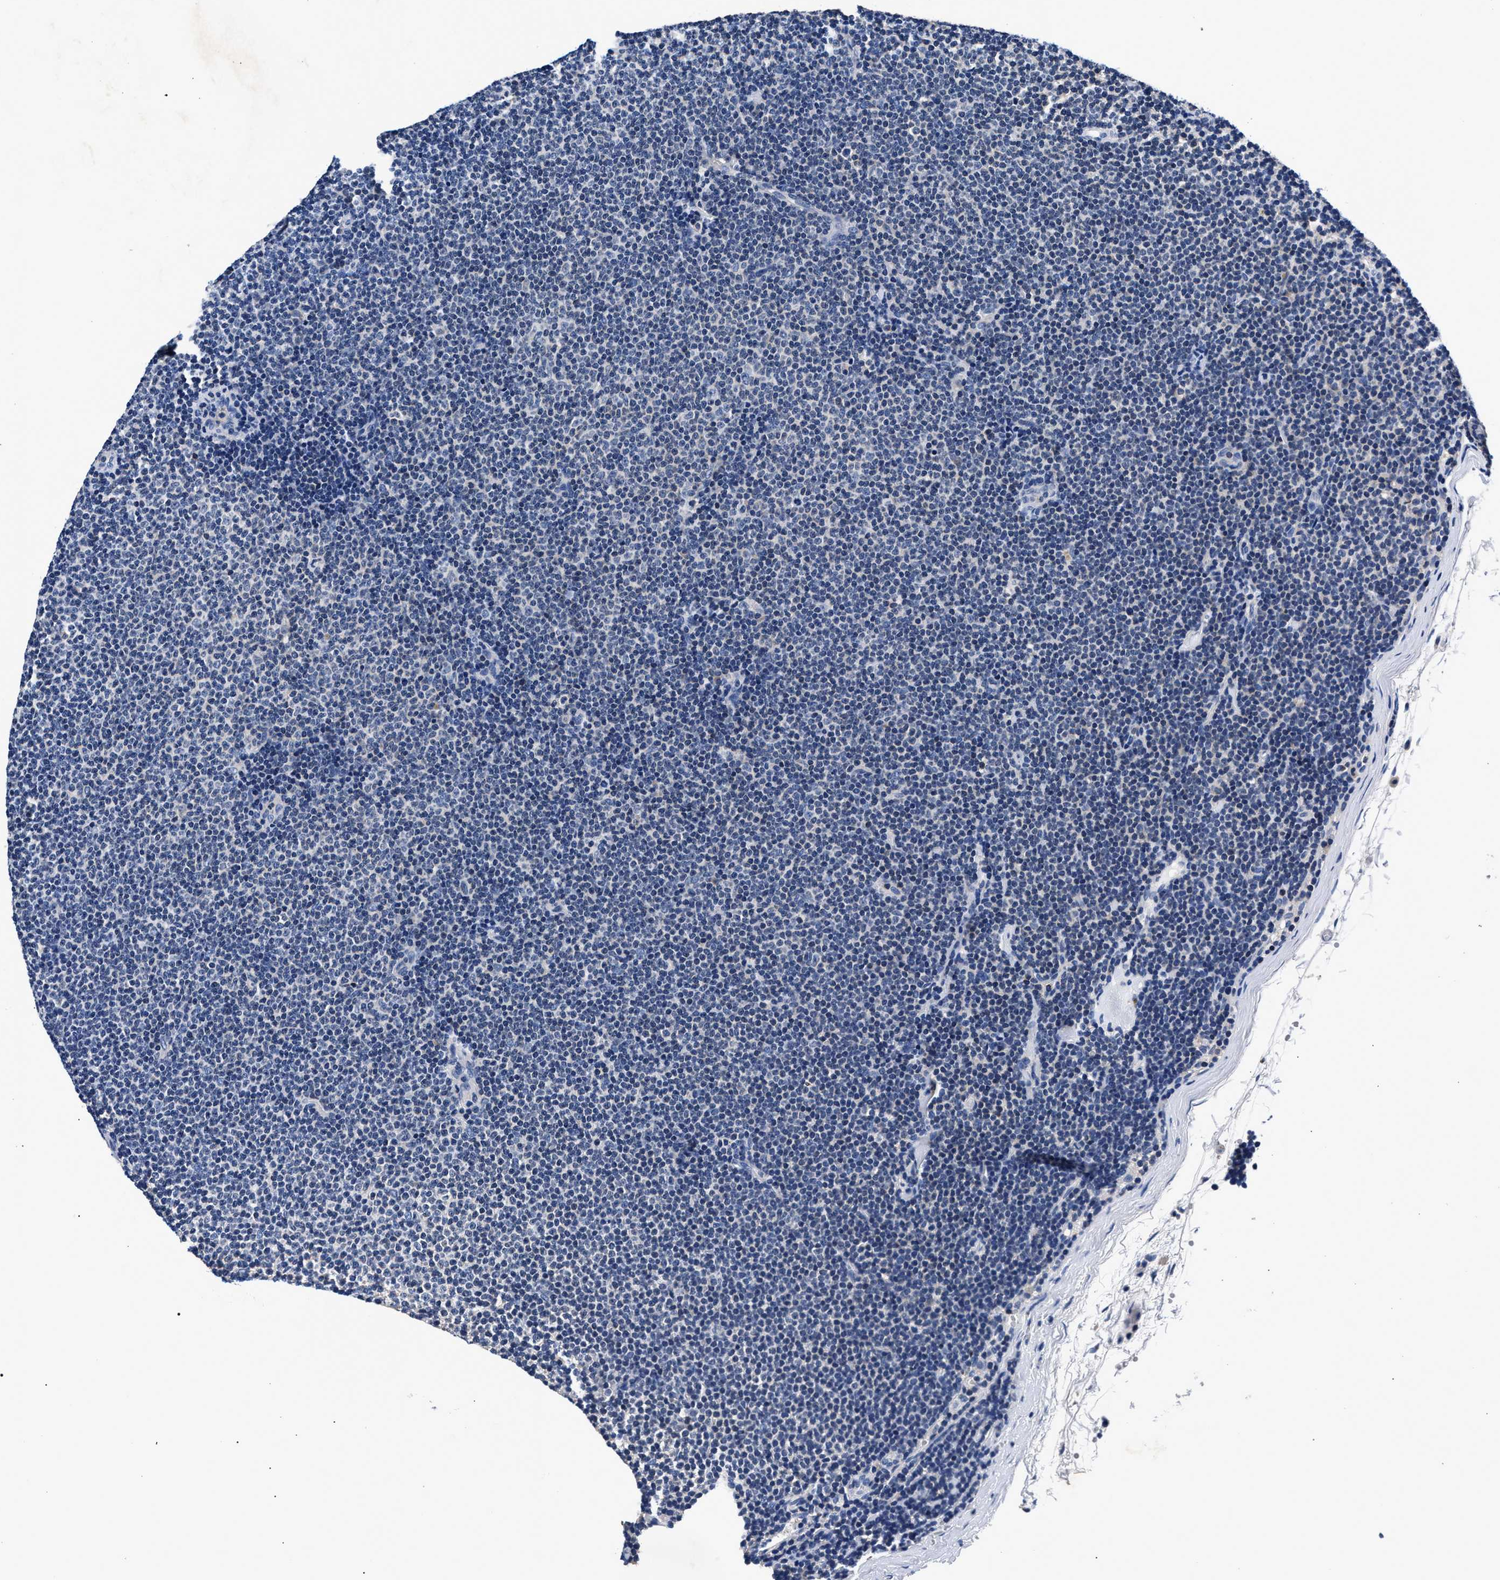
{"staining": {"intensity": "negative", "quantity": "none", "location": "none"}, "tissue": "lymphoma", "cell_type": "Tumor cells", "image_type": "cancer", "snomed": [{"axis": "morphology", "description": "Malignant lymphoma, non-Hodgkin's type, Low grade"}, {"axis": "topography", "description": "Lymph node"}], "caption": "This is a photomicrograph of immunohistochemistry staining of lymphoma, which shows no expression in tumor cells.", "gene": "PHF24", "patient": {"sex": "female", "age": 53}}